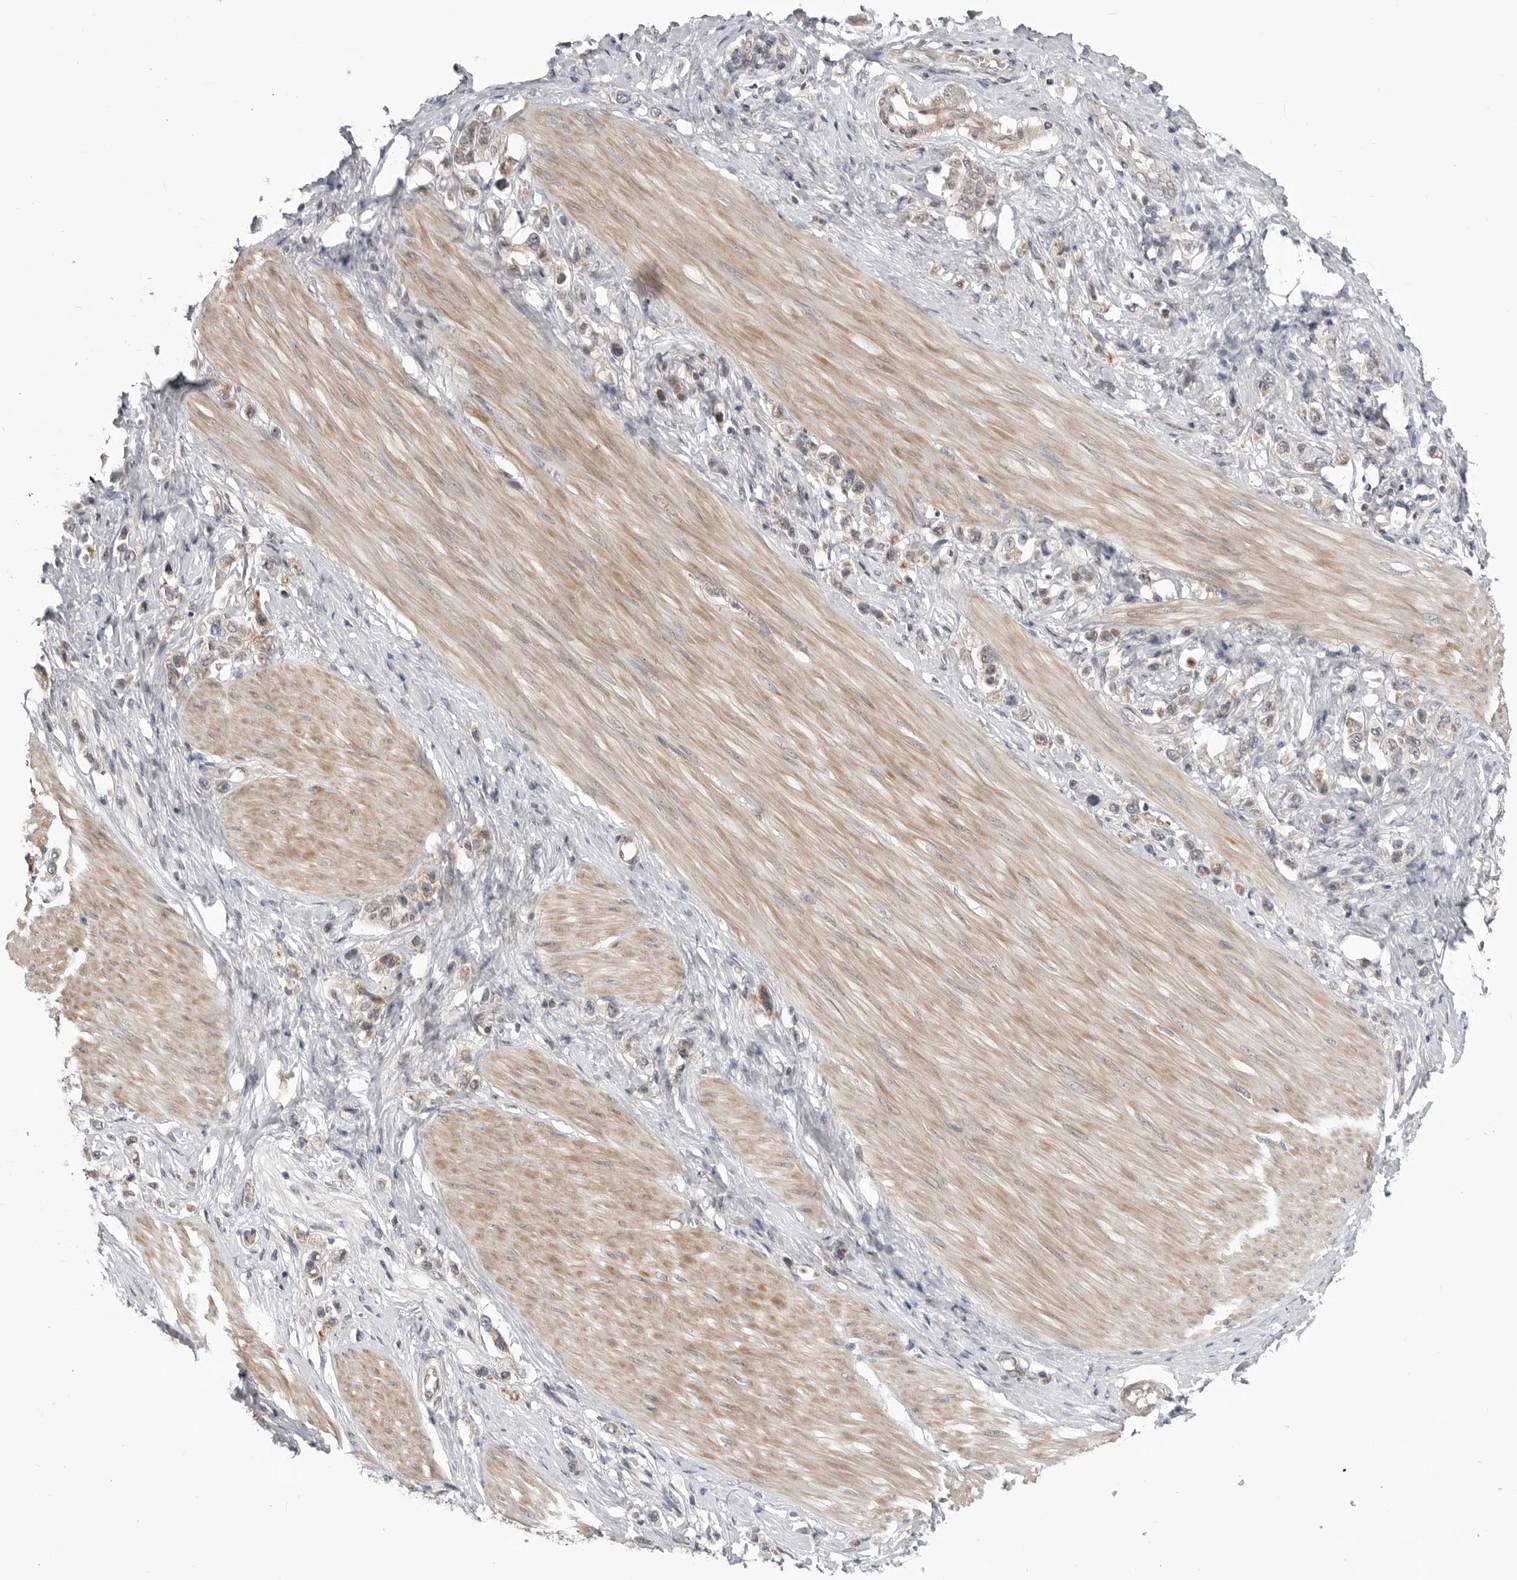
{"staining": {"intensity": "weak", "quantity": "<25%", "location": "cytoplasmic/membranous"}, "tissue": "stomach cancer", "cell_type": "Tumor cells", "image_type": "cancer", "snomed": [{"axis": "morphology", "description": "Adenocarcinoma, NOS"}, {"axis": "topography", "description": "Stomach"}], "caption": "Tumor cells are negative for brown protein staining in stomach cancer (adenocarcinoma).", "gene": "CCDC18", "patient": {"sex": "female", "age": 65}}